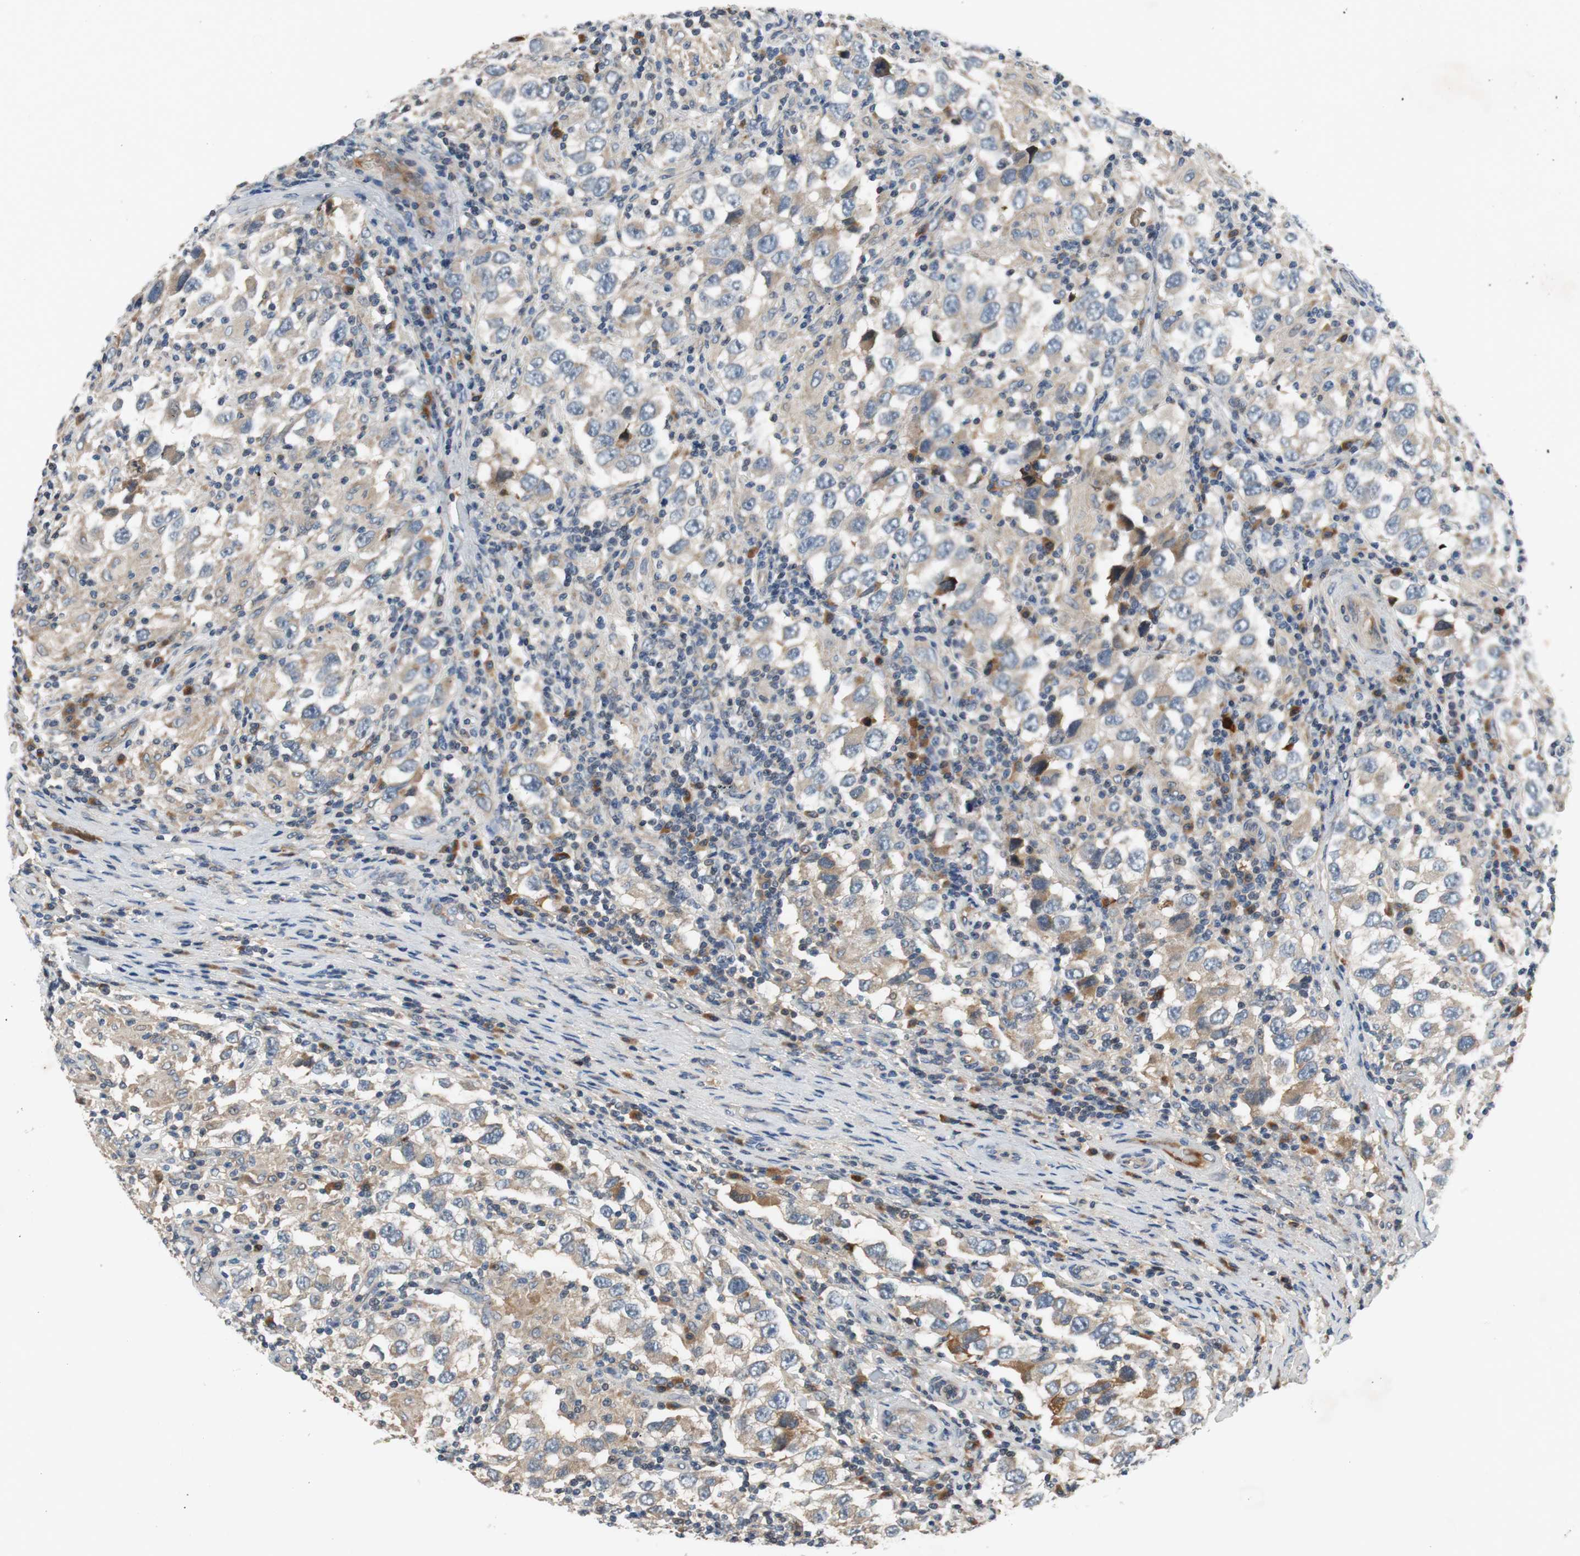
{"staining": {"intensity": "weak", "quantity": ">75%", "location": "cytoplasmic/membranous"}, "tissue": "testis cancer", "cell_type": "Tumor cells", "image_type": "cancer", "snomed": [{"axis": "morphology", "description": "Carcinoma, Embryonal, NOS"}, {"axis": "topography", "description": "Testis"}], "caption": "An image of embryonal carcinoma (testis) stained for a protein shows weak cytoplasmic/membranous brown staining in tumor cells. (DAB IHC, brown staining for protein, blue staining for nuclei).", "gene": "C4A", "patient": {"sex": "male", "age": 21}}